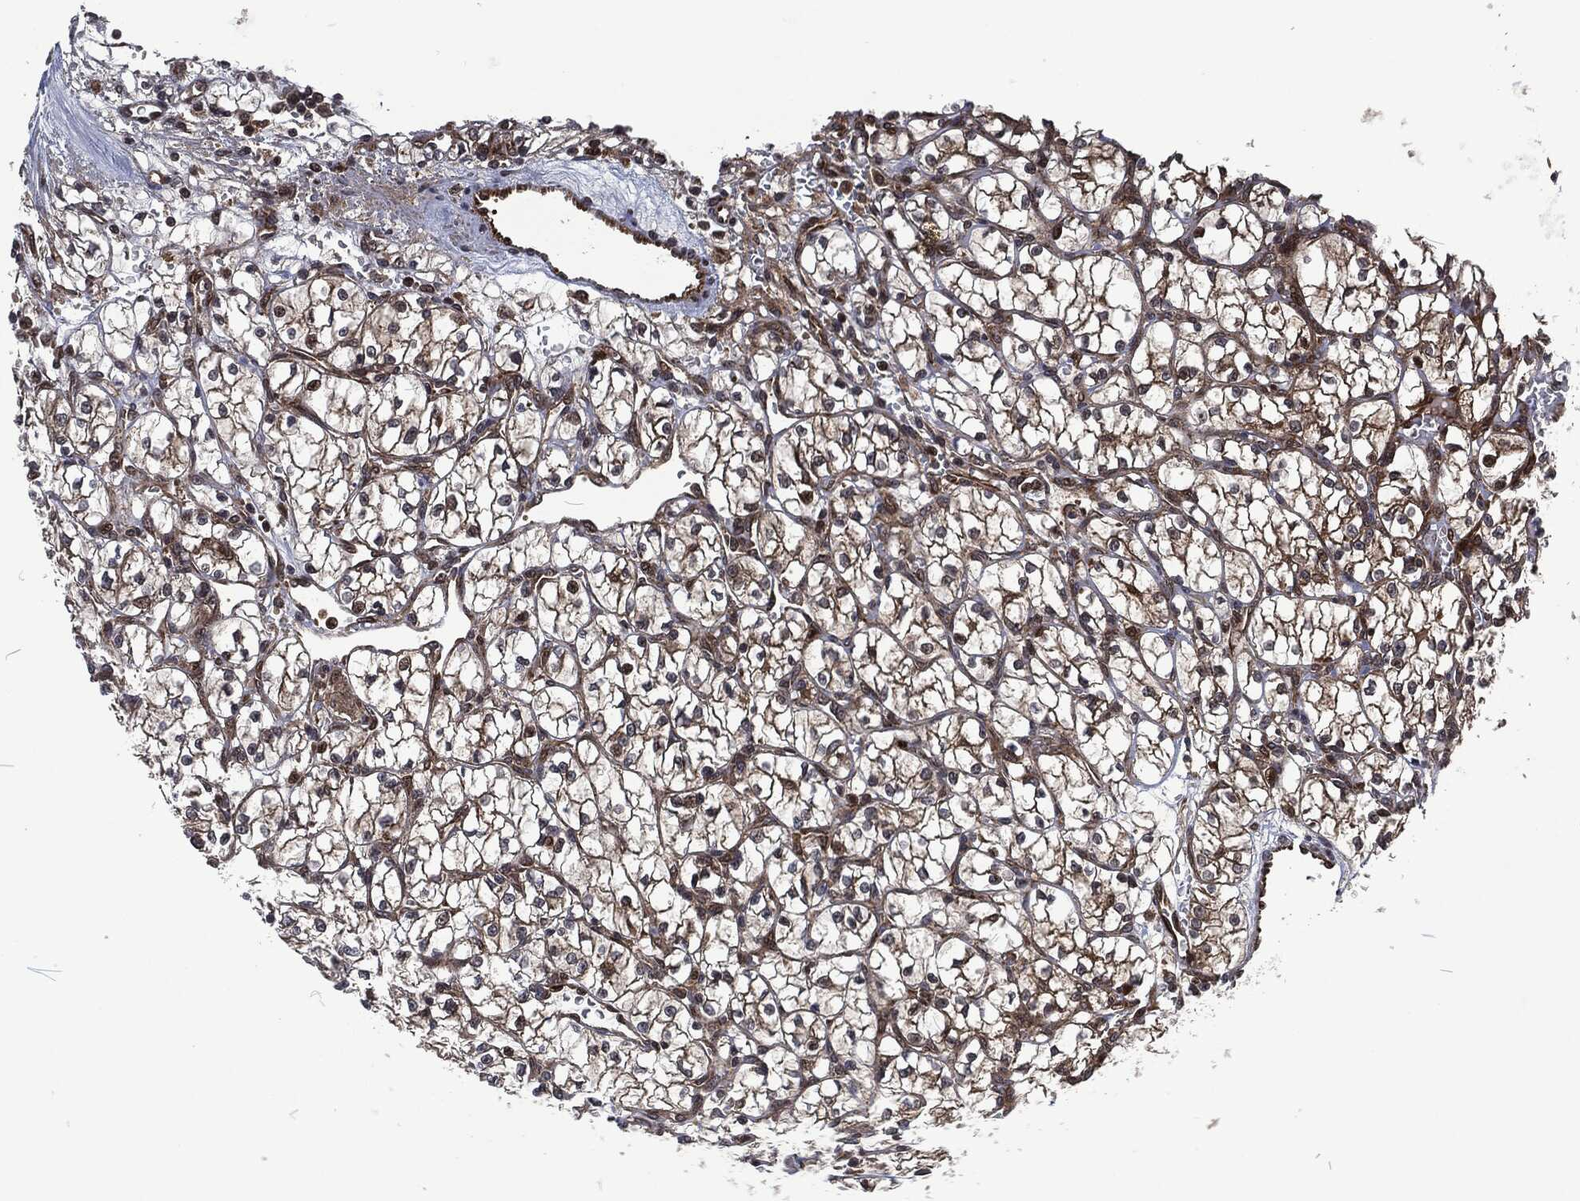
{"staining": {"intensity": "moderate", "quantity": "<25%", "location": "cytoplasmic/membranous"}, "tissue": "renal cancer", "cell_type": "Tumor cells", "image_type": "cancer", "snomed": [{"axis": "morphology", "description": "Adenocarcinoma, NOS"}, {"axis": "topography", "description": "Kidney"}], "caption": "Moderate cytoplasmic/membranous positivity for a protein is identified in about <25% of tumor cells of renal cancer using immunohistochemistry.", "gene": "CMPK2", "patient": {"sex": "female", "age": 64}}